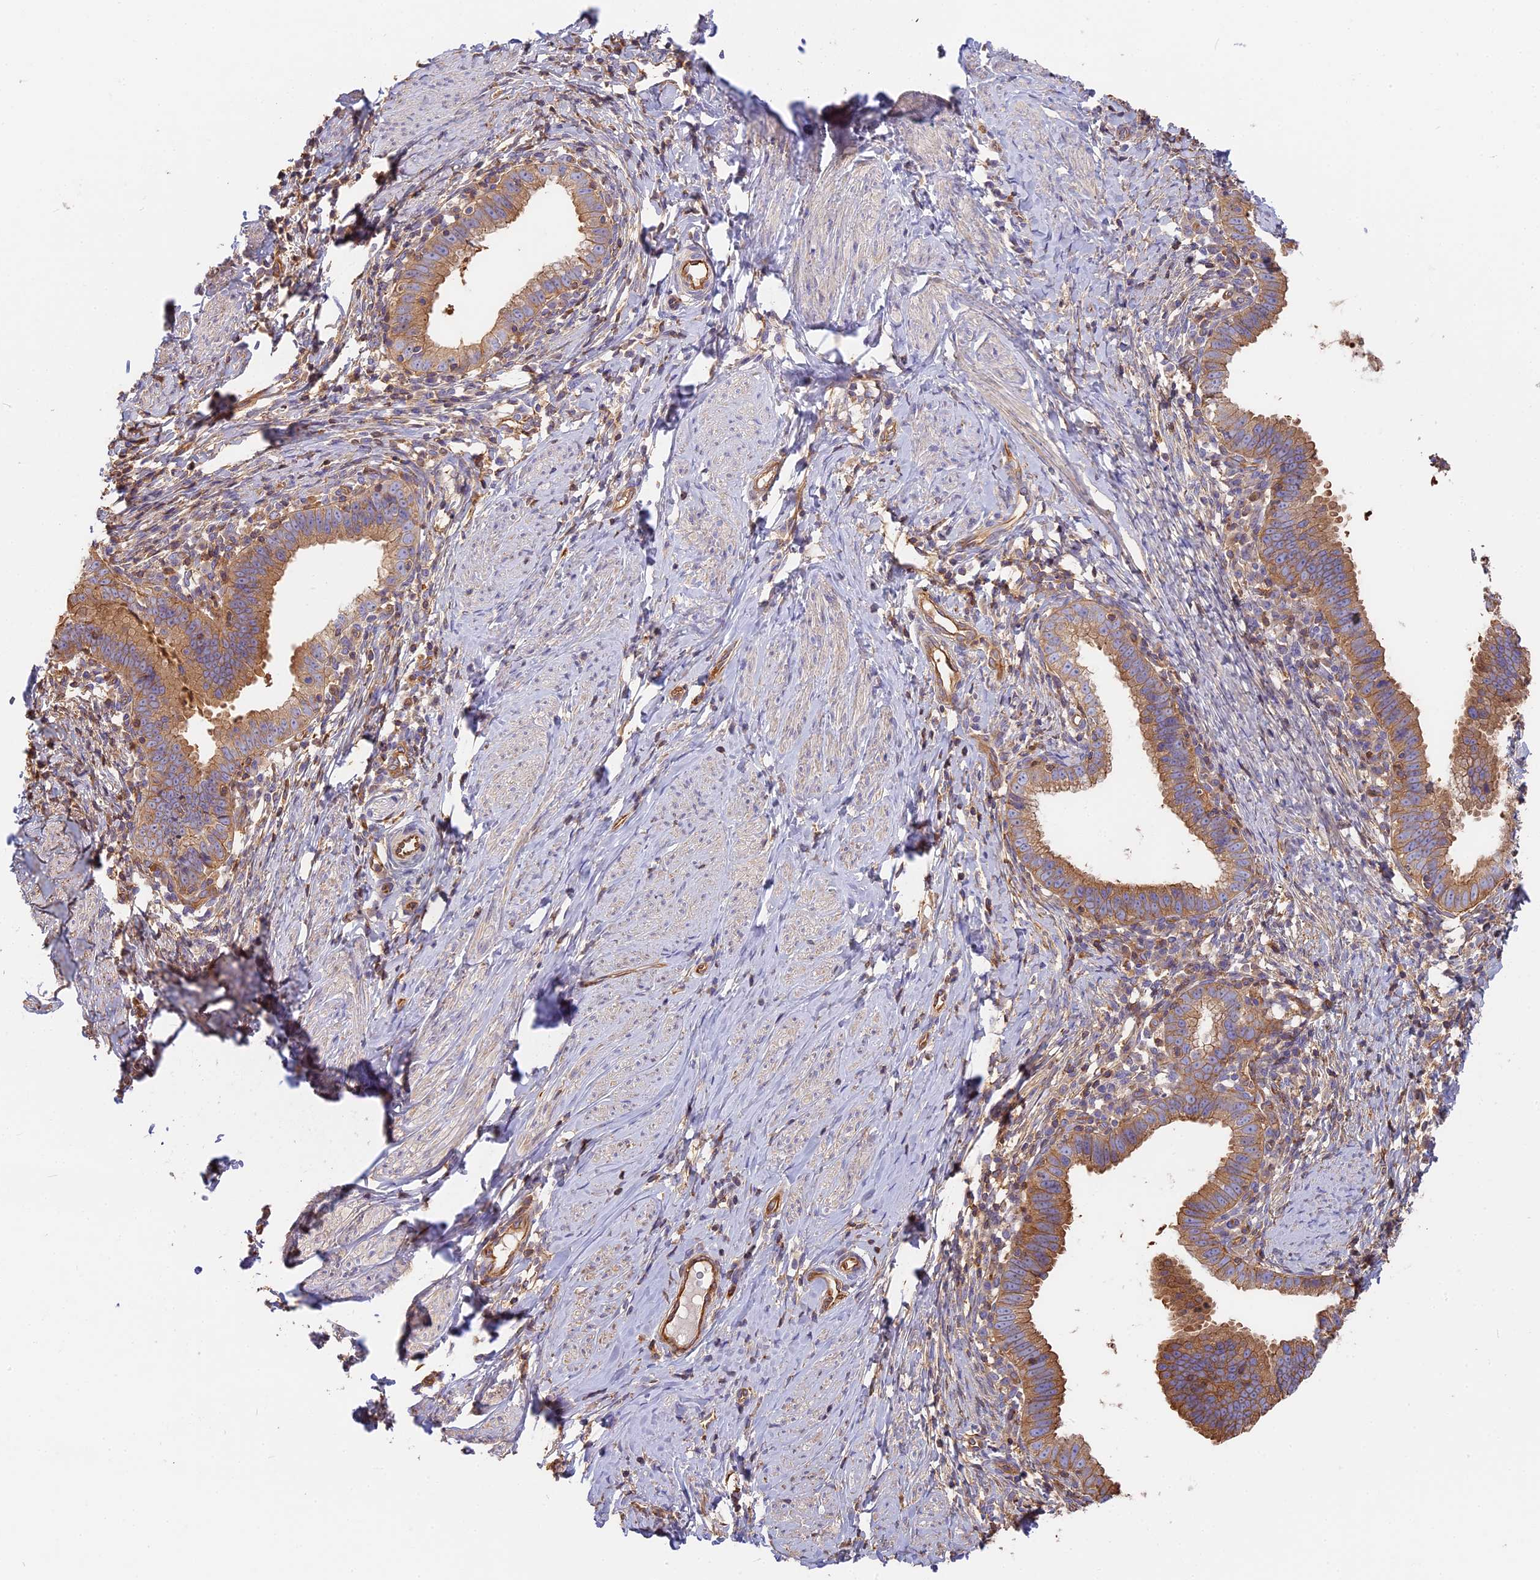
{"staining": {"intensity": "moderate", "quantity": ">75%", "location": "cytoplasmic/membranous"}, "tissue": "cervical cancer", "cell_type": "Tumor cells", "image_type": "cancer", "snomed": [{"axis": "morphology", "description": "Adenocarcinoma, NOS"}, {"axis": "topography", "description": "Cervix"}], "caption": "A micrograph of human cervical cancer stained for a protein reveals moderate cytoplasmic/membranous brown staining in tumor cells.", "gene": "VPS18", "patient": {"sex": "female", "age": 36}}